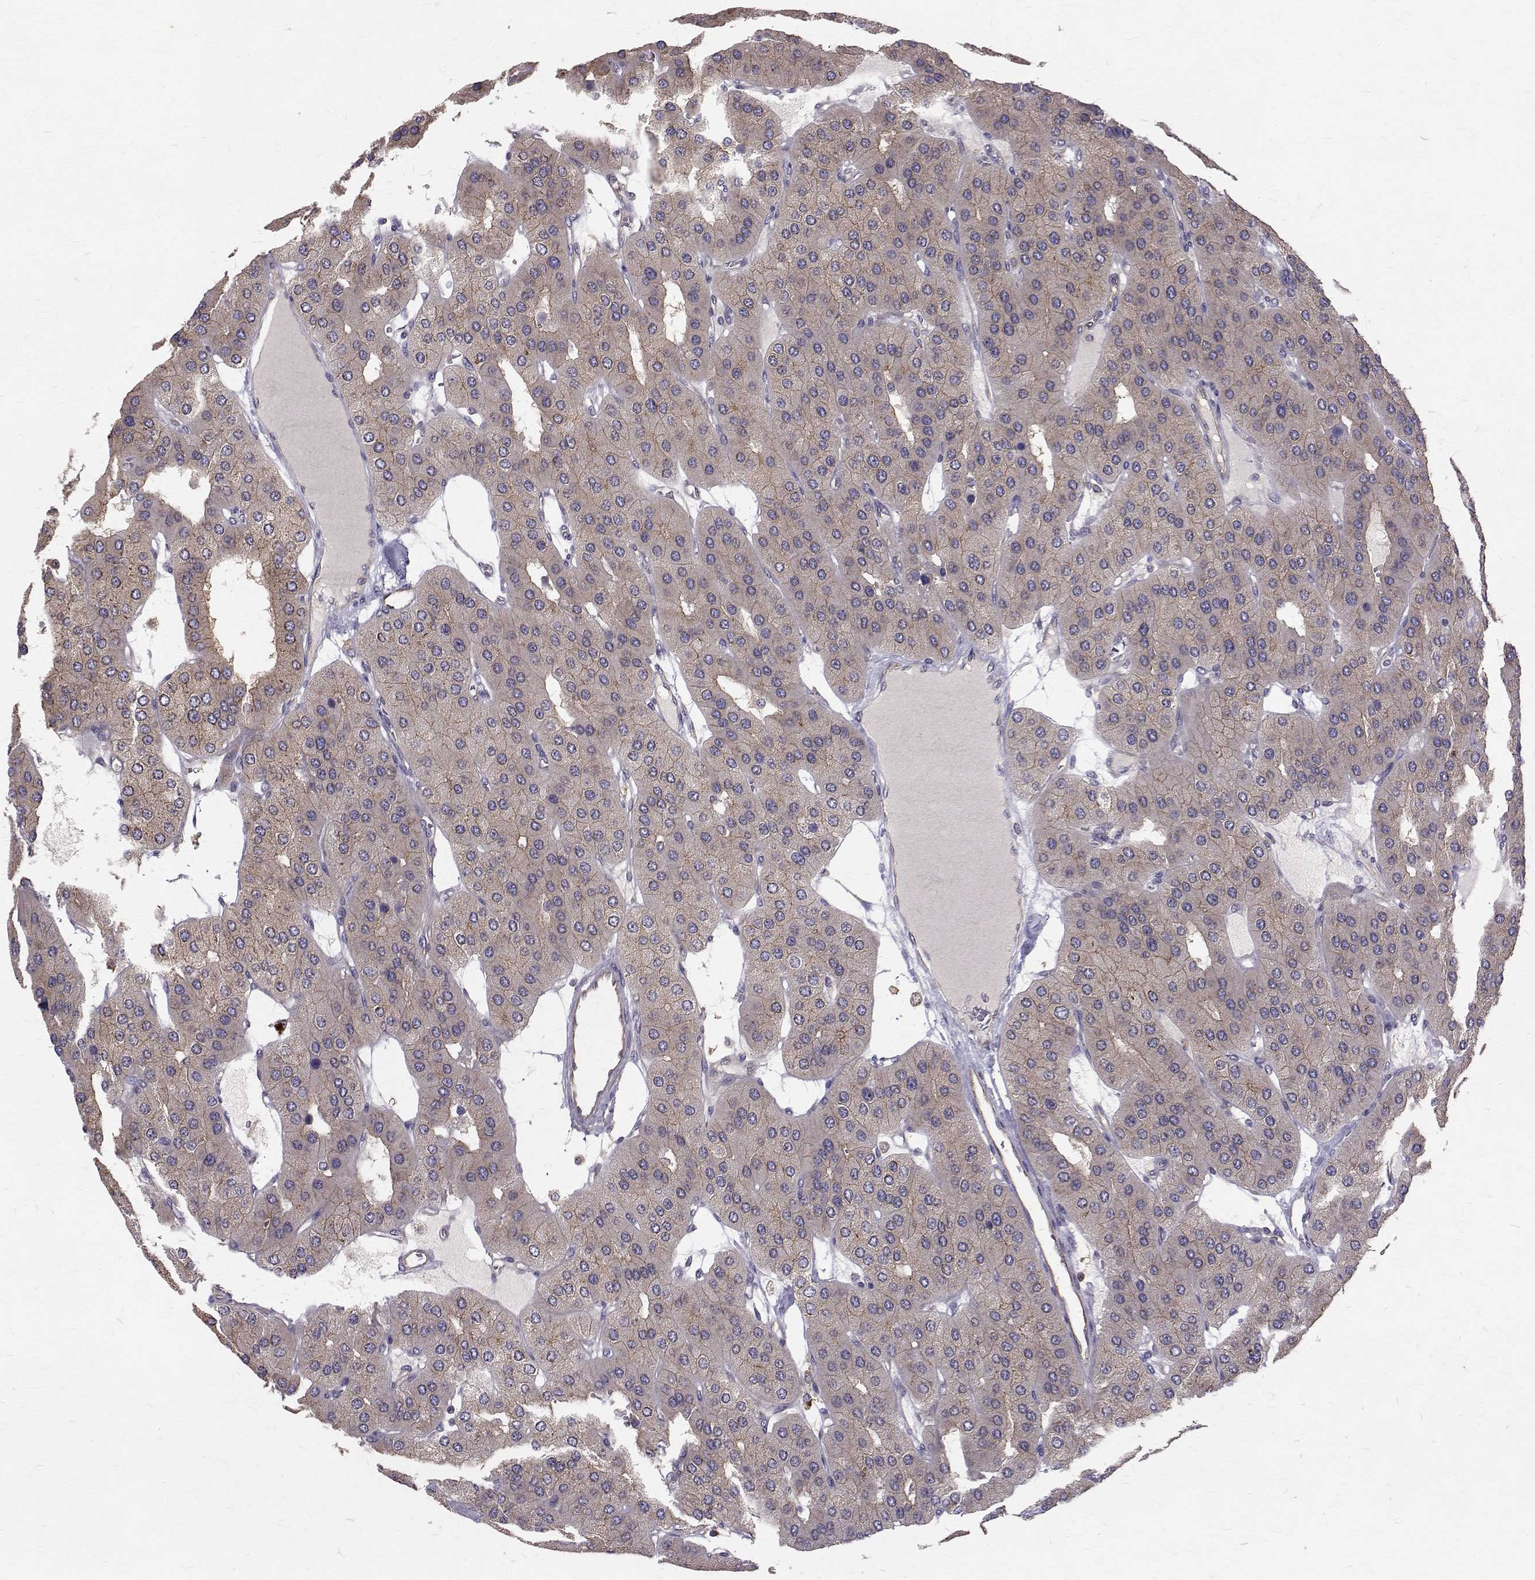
{"staining": {"intensity": "weak", "quantity": "<25%", "location": "cytoplasmic/membranous"}, "tissue": "parathyroid gland", "cell_type": "Glandular cells", "image_type": "normal", "snomed": [{"axis": "morphology", "description": "Normal tissue, NOS"}, {"axis": "morphology", "description": "Adenoma, NOS"}, {"axis": "topography", "description": "Parathyroid gland"}], "caption": "Photomicrograph shows no protein staining in glandular cells of benign parathyroid gland. (DAB (3,3'-diaminobenzidine) immunohistochemistry (IHC) with hematoxylin counter stain).", "gene": "FARSB", "patient": {"sex": "female", "age": 86}}